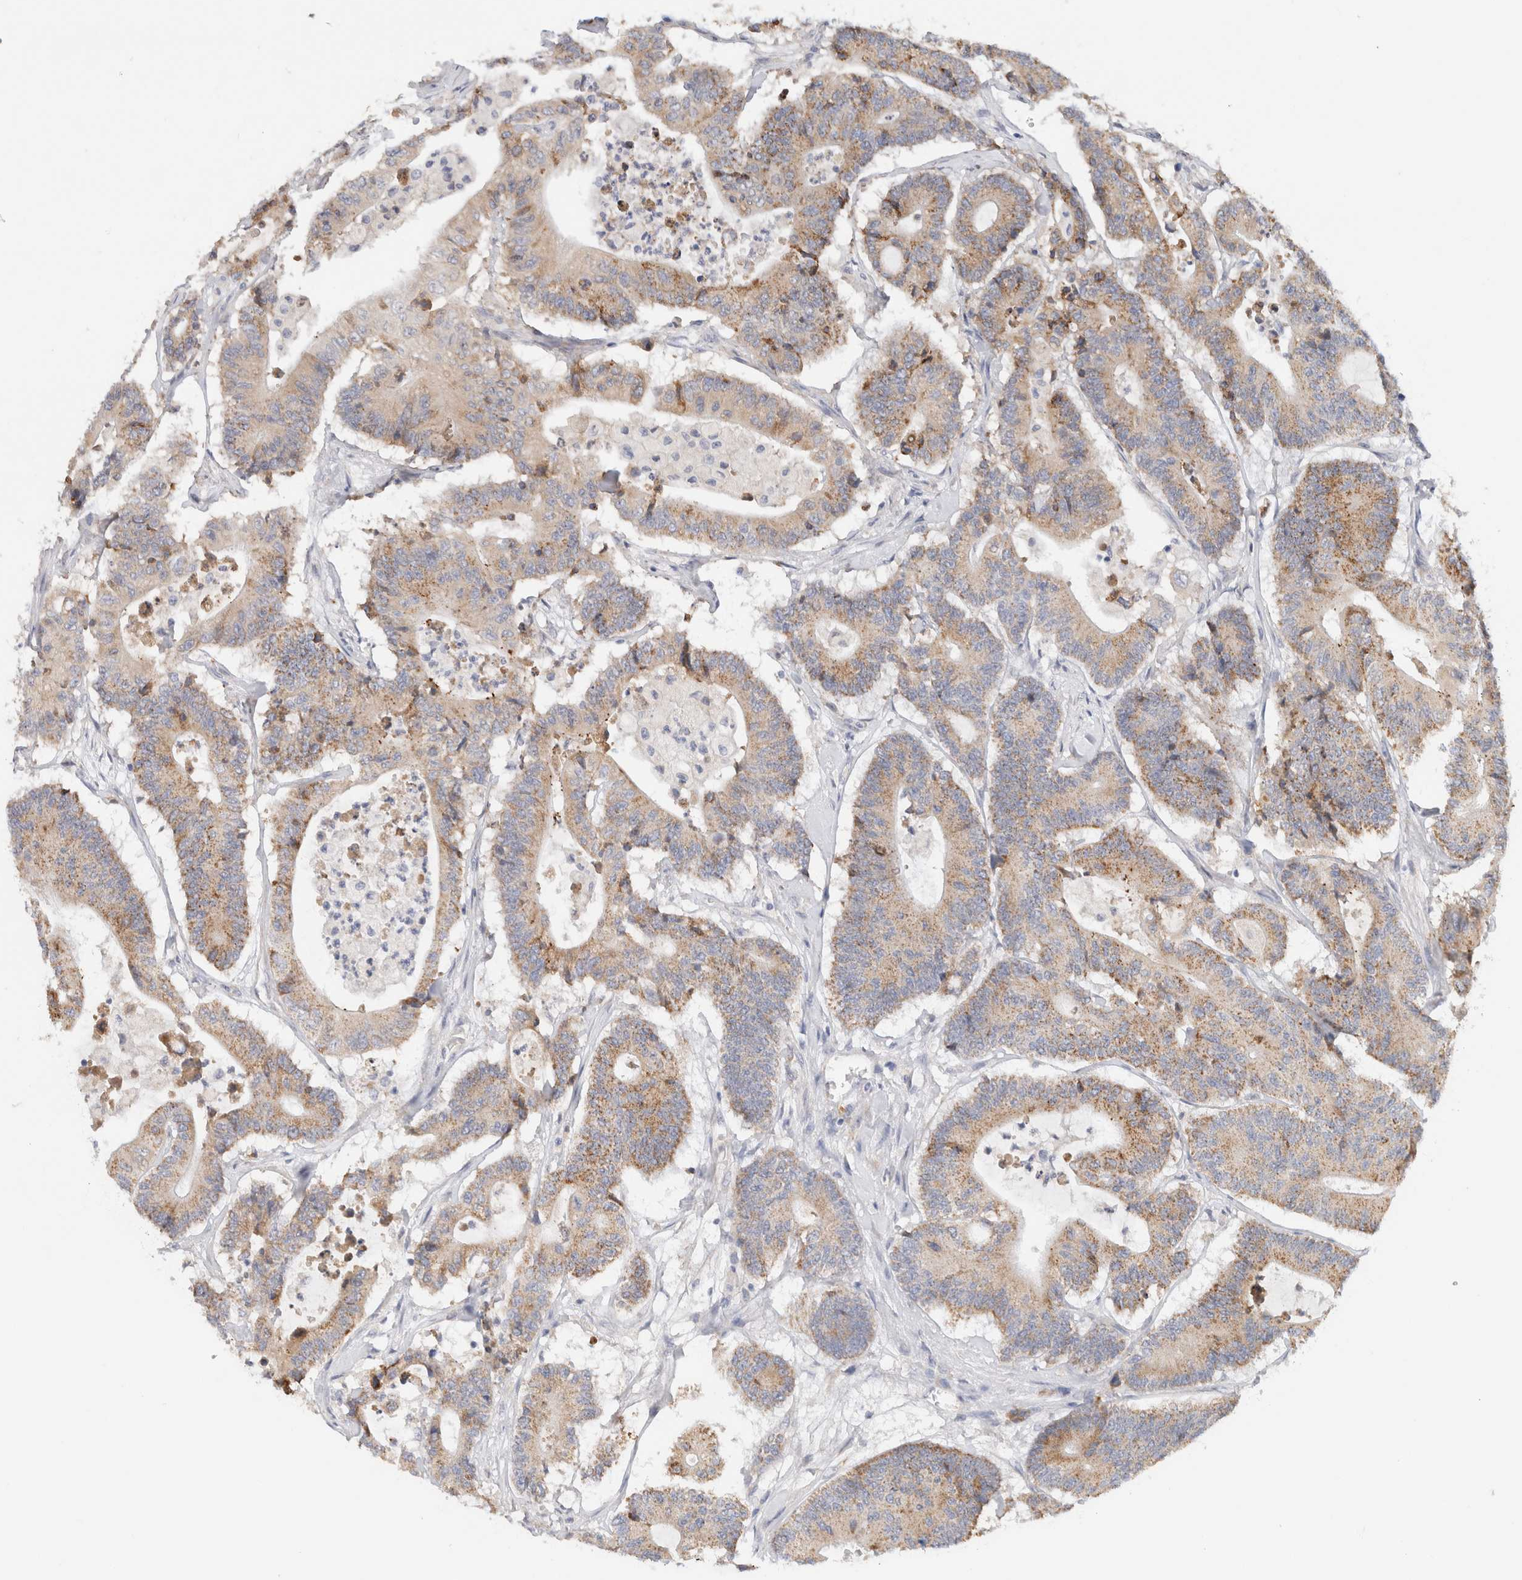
{"staining": {"intensity": "weak", "quantity": ">75%", "location": "cytoplasmic/membranous"}, "tissue": "colorectal cancer", "cell_type": "Tumor cells", "image_type": "cancer", "snomed": [{"axis": "morphology", "description": "Adenocarcinoma, NOS"}, {"axis": "topography", "description": "Colon"}], "caption": "The histopathology image reveals immunohistochemical staining of colorectal cancer. There is weak cytoplasmic/membranous positivity is seen in about >75% of tumor cells.", "gene": "GADD45G", "patient": {"sex": "female", "age": 84}}